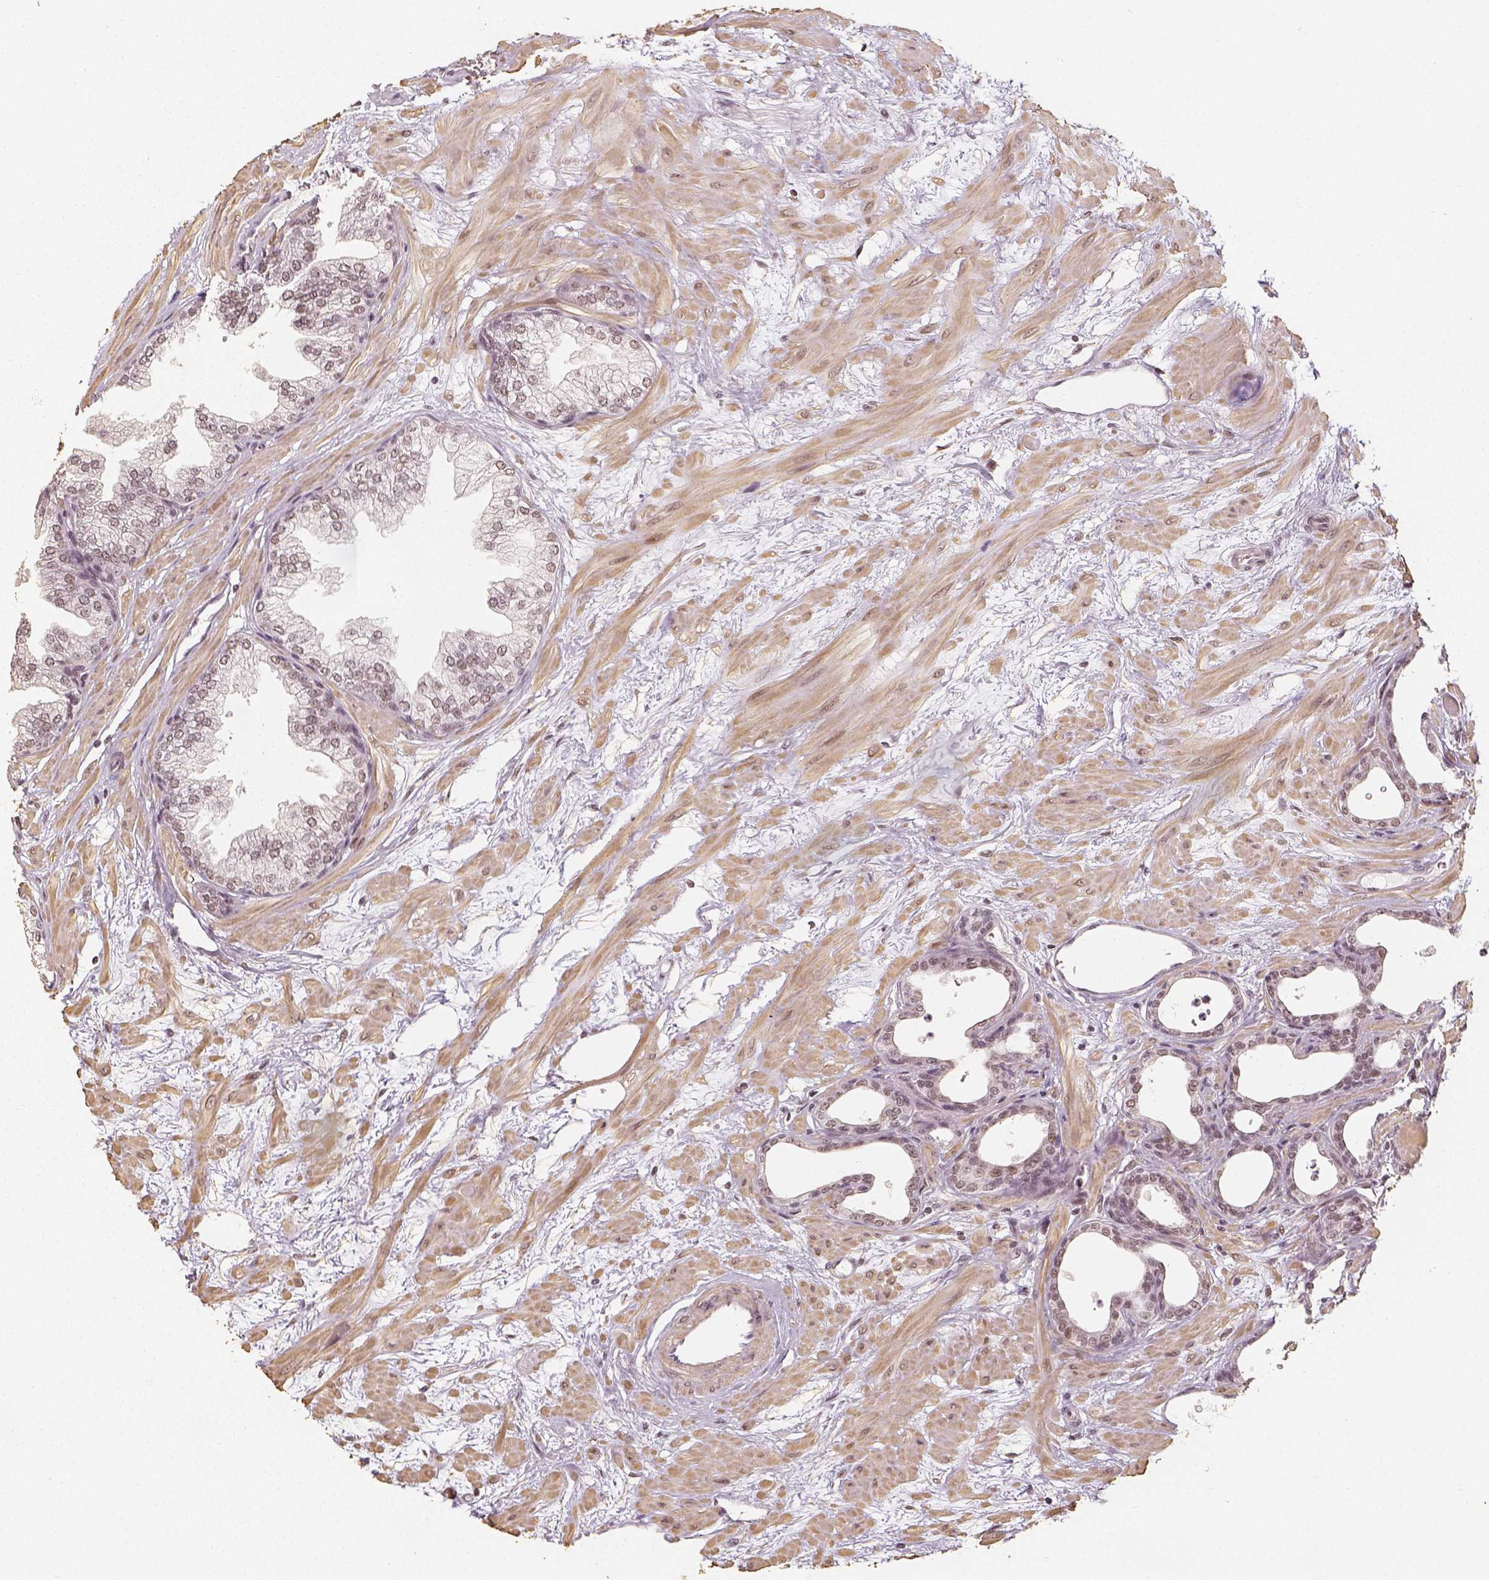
{"staining": {"intensity": "moderate", "quantity": ">75%", "location": "nuclear"}, "tissue": "prostate", "cell_type": "Glandular cells", "image_type": "normal", "snomed": [{"axis": "morphology", "description": "Normal tissue, NOS"}, {"axis": "topography", "description": "Prostate"}], "caption": "Prostate stained with immunohistochemistry (IHC) demonstrates moderate nuclear staining in approximately >75% of glandular cells.", "gene": "HDAC1", "patient": {"sex": "male", "age": 37}}